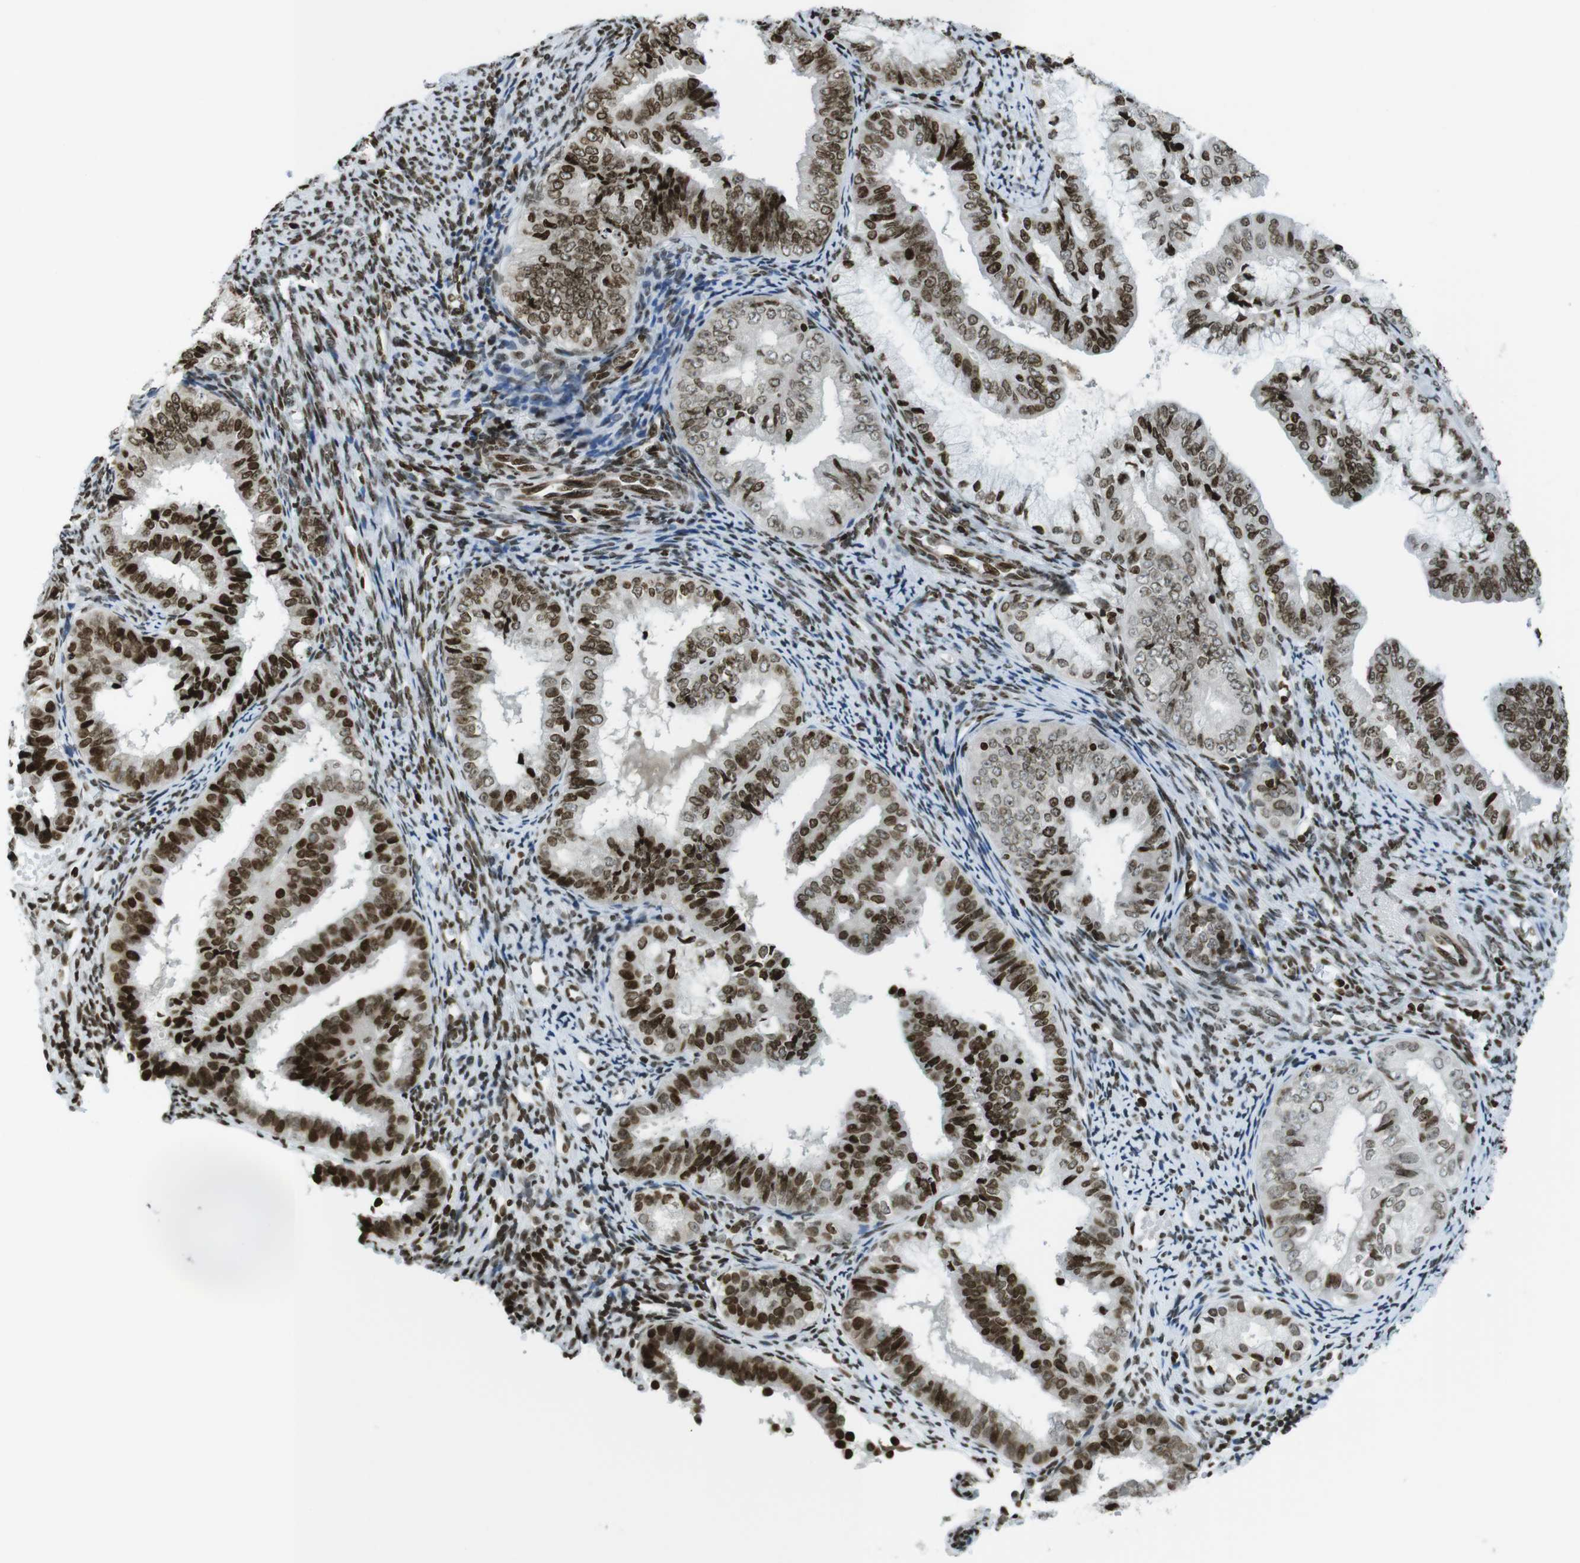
{"staining": {"intensity": "strong", "quantity": ">75%", "location": "nuclear"}, "tissue": "endometrial cancer", "cell_type": "Tumor cells", "image_type": "cancer", "snomed": [{"axis": "morphology", "description": "Adenocarcinoma, NOS"}, {"axis": "topography", "description": "Endometrium"}], "caption": "A high-resolution micrograph shows IHC staining of adenocarcinoma (endometrial), which exhibits strong nuclear staining in about >75% of tumor cells.", "gene": "H2AC8", "patient": {"sex": "female", "age": 63}}